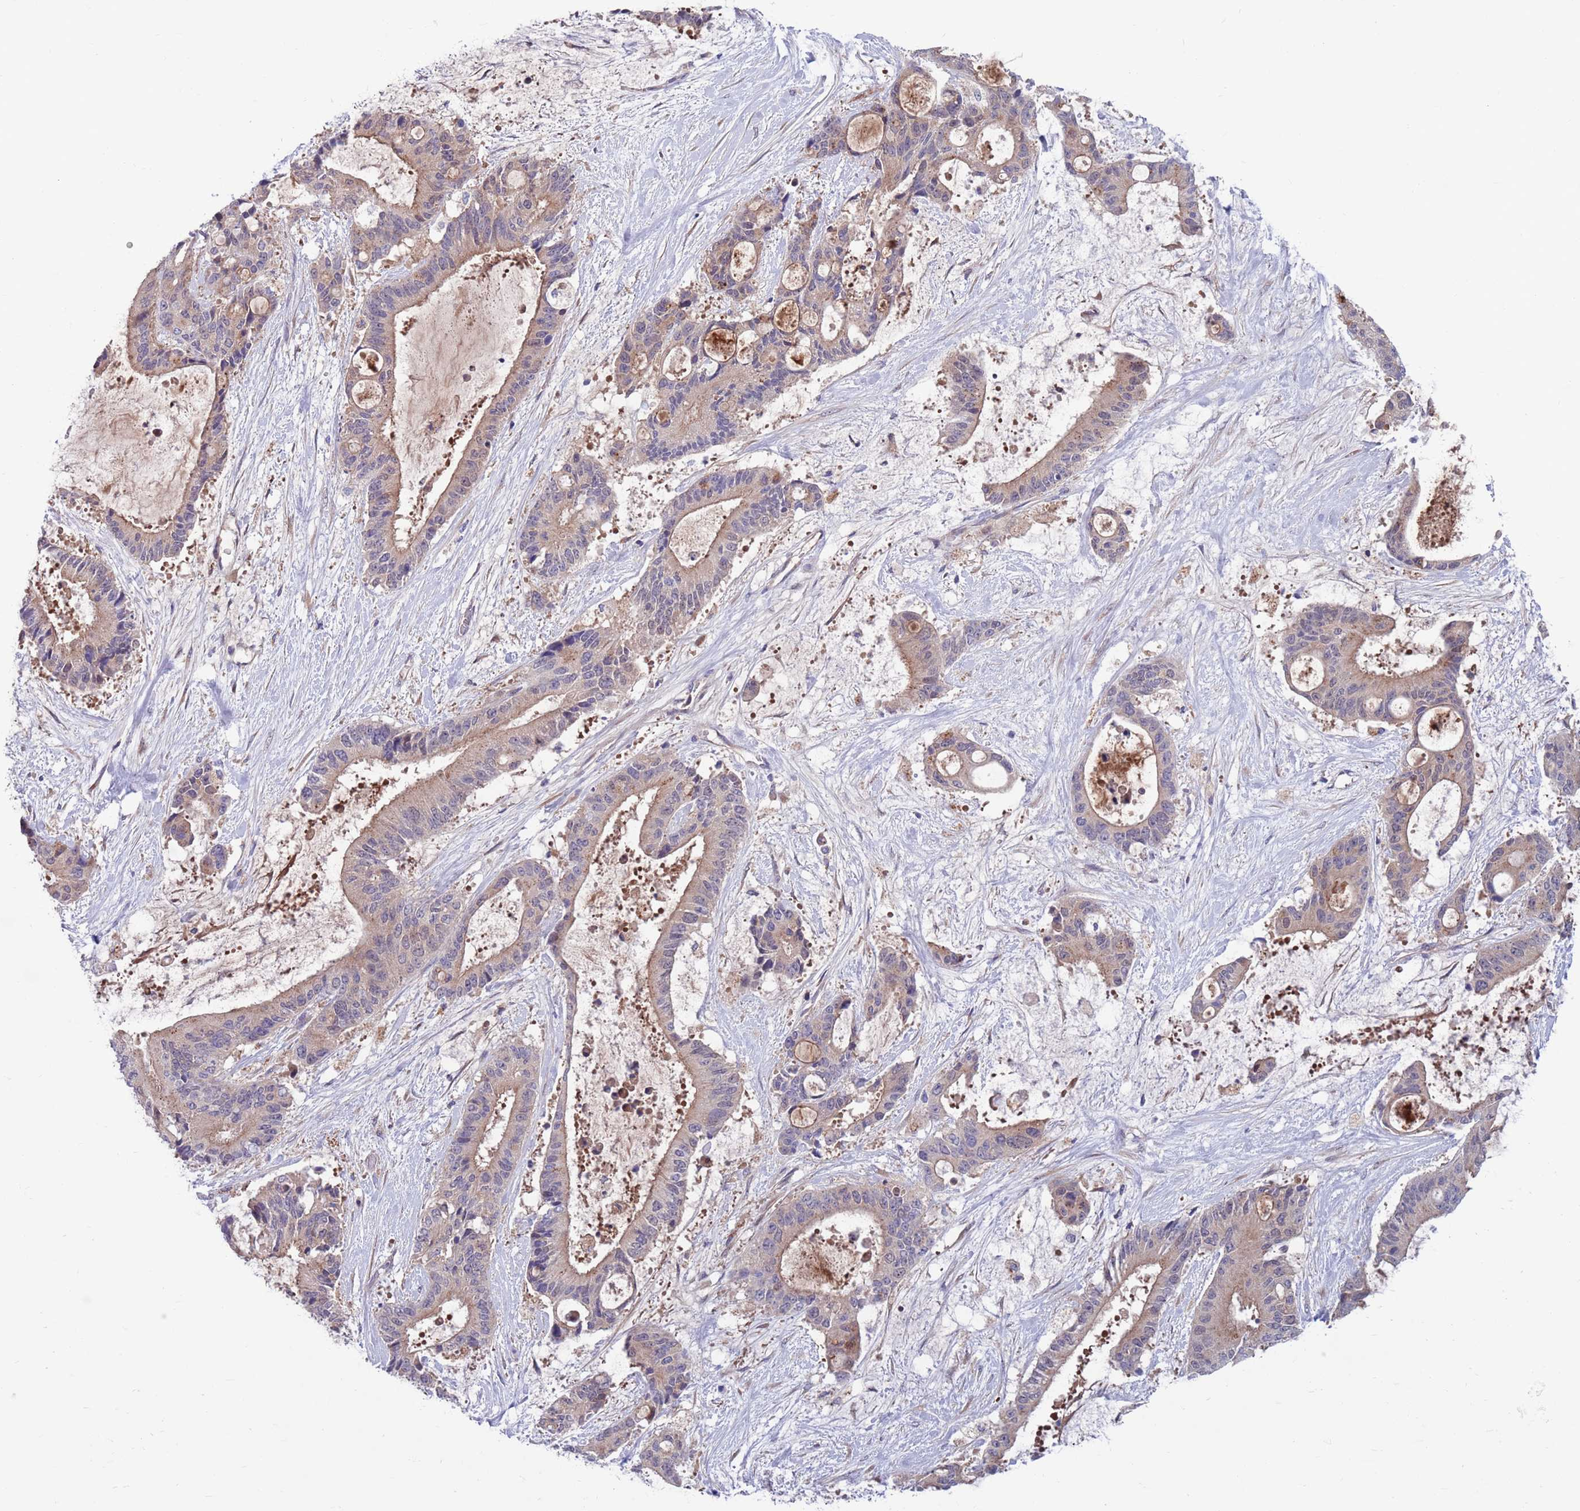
{"staining": {"intensity": "weak", "quantity": "25%-75%", "location": "cytoplasmic/membranous"}, "tissue": "liver cancer", "cell_type": "Tumor cells", "image_type": "cancer", "snomed": [{"axis": "morphology", "description": "Normal tissue, NOS"}, {"axis": "morphology", "description": "Cholangiocarcinoma"}, {"axis": "topography", "description": "Liver"}, {"axis": "topography", "description": "Peripheral nerve tissue"}], "caption": "This is a histology image of IHC staining of cholangiocarcinoma (liver), which shows weak staining in the cytoplasmic/membranous of tumor cells.", "gene": "KLHL29", "patient": {"sex": "female", "age": 73}}